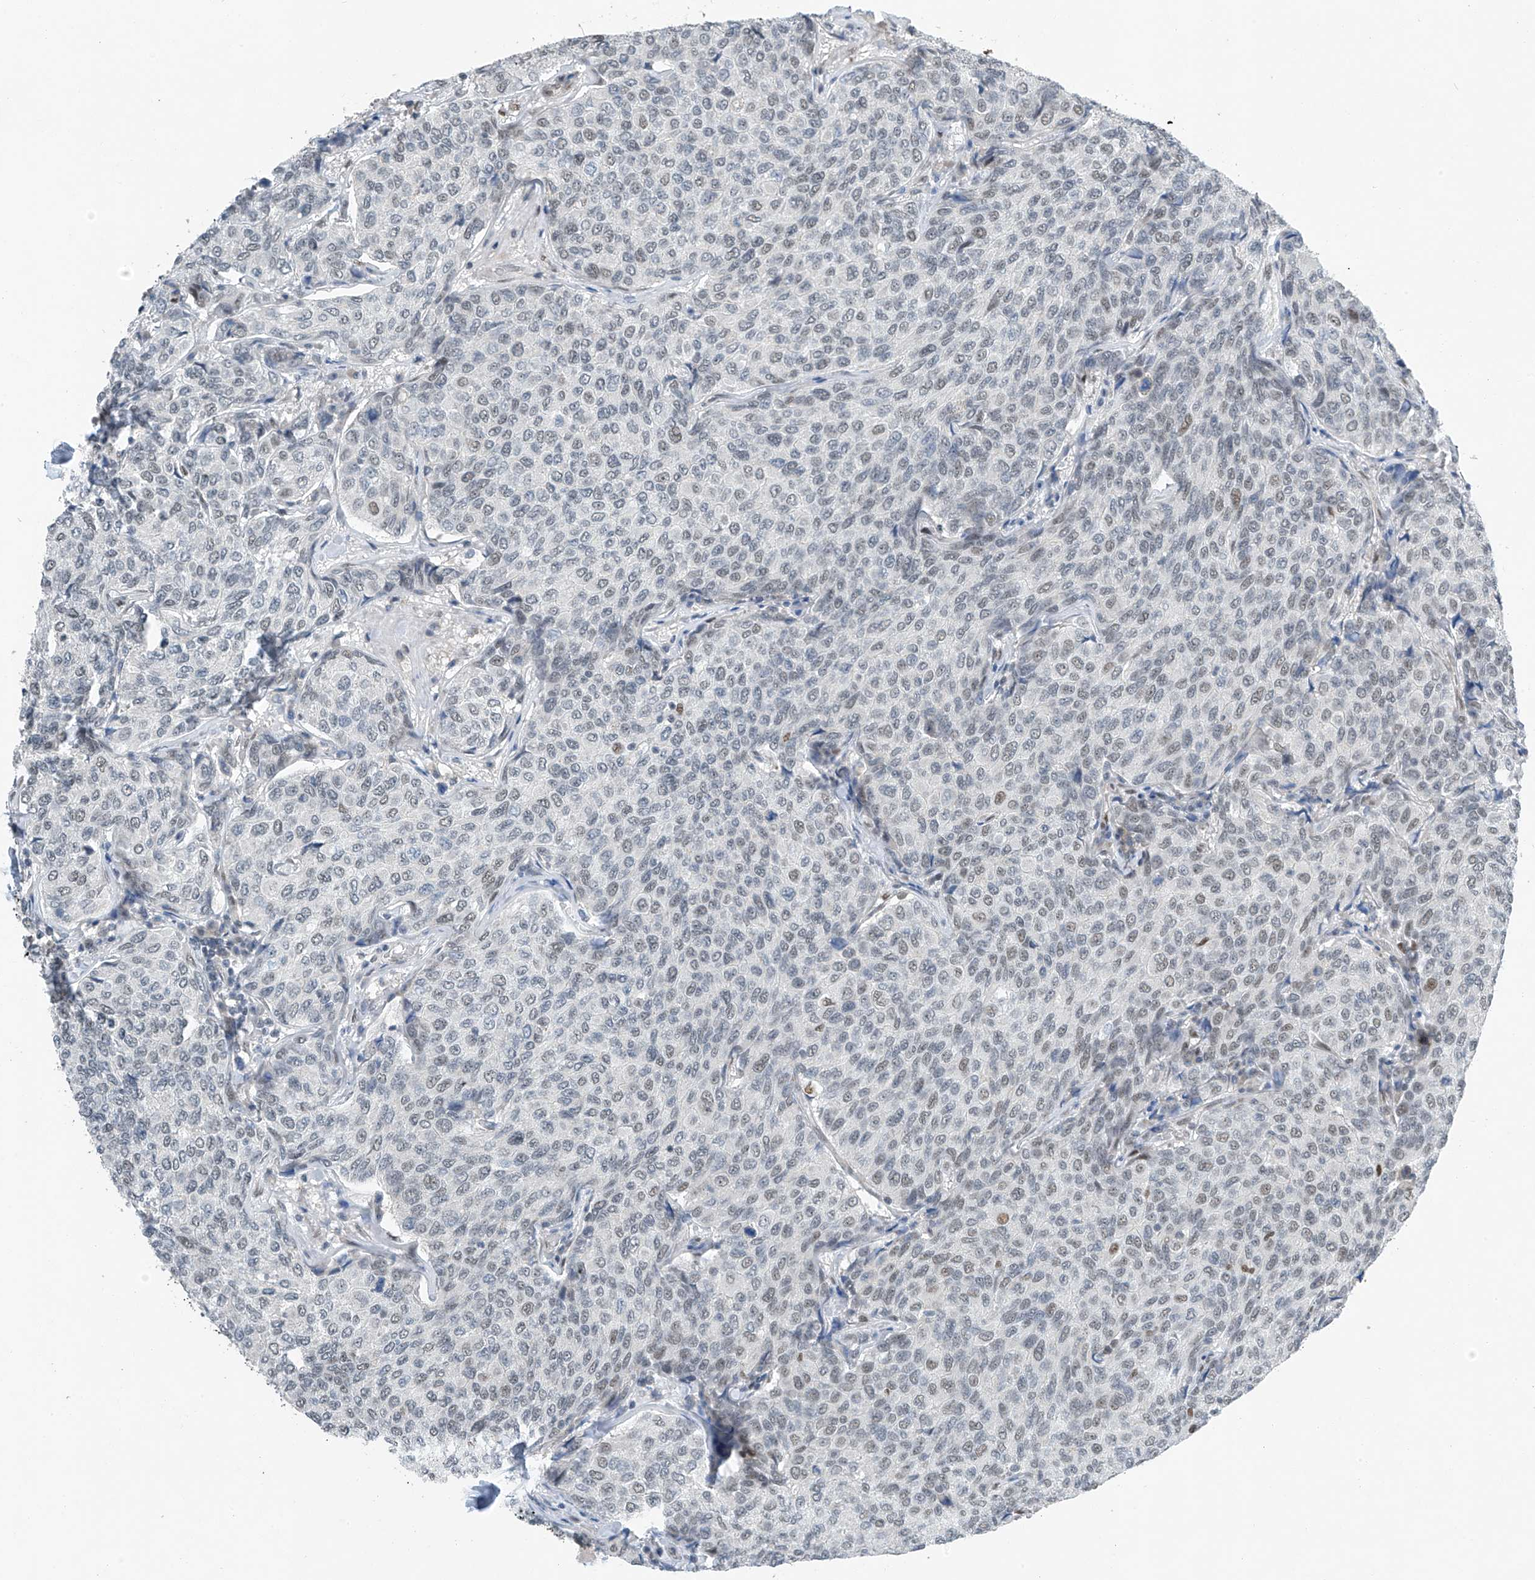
{"staining": {"intensity": "weak", "quantity": "<25%", "location": "nuclear"}, "tissue": "breast cancer", "cell_type": "Tumor cells", "image_type": "cancer", "snomed": [{"axis": "morphology", "description": "Duct carcinoma"}, {"axis": "topography", "description": "Breast"}], "caption": "This is a image of immunohistochemistry (IHC) staining of breast cancer, which shows no staining in tumor cells.", "gene": "TAF8", "patient": {"sex": "female", "age": 55}}